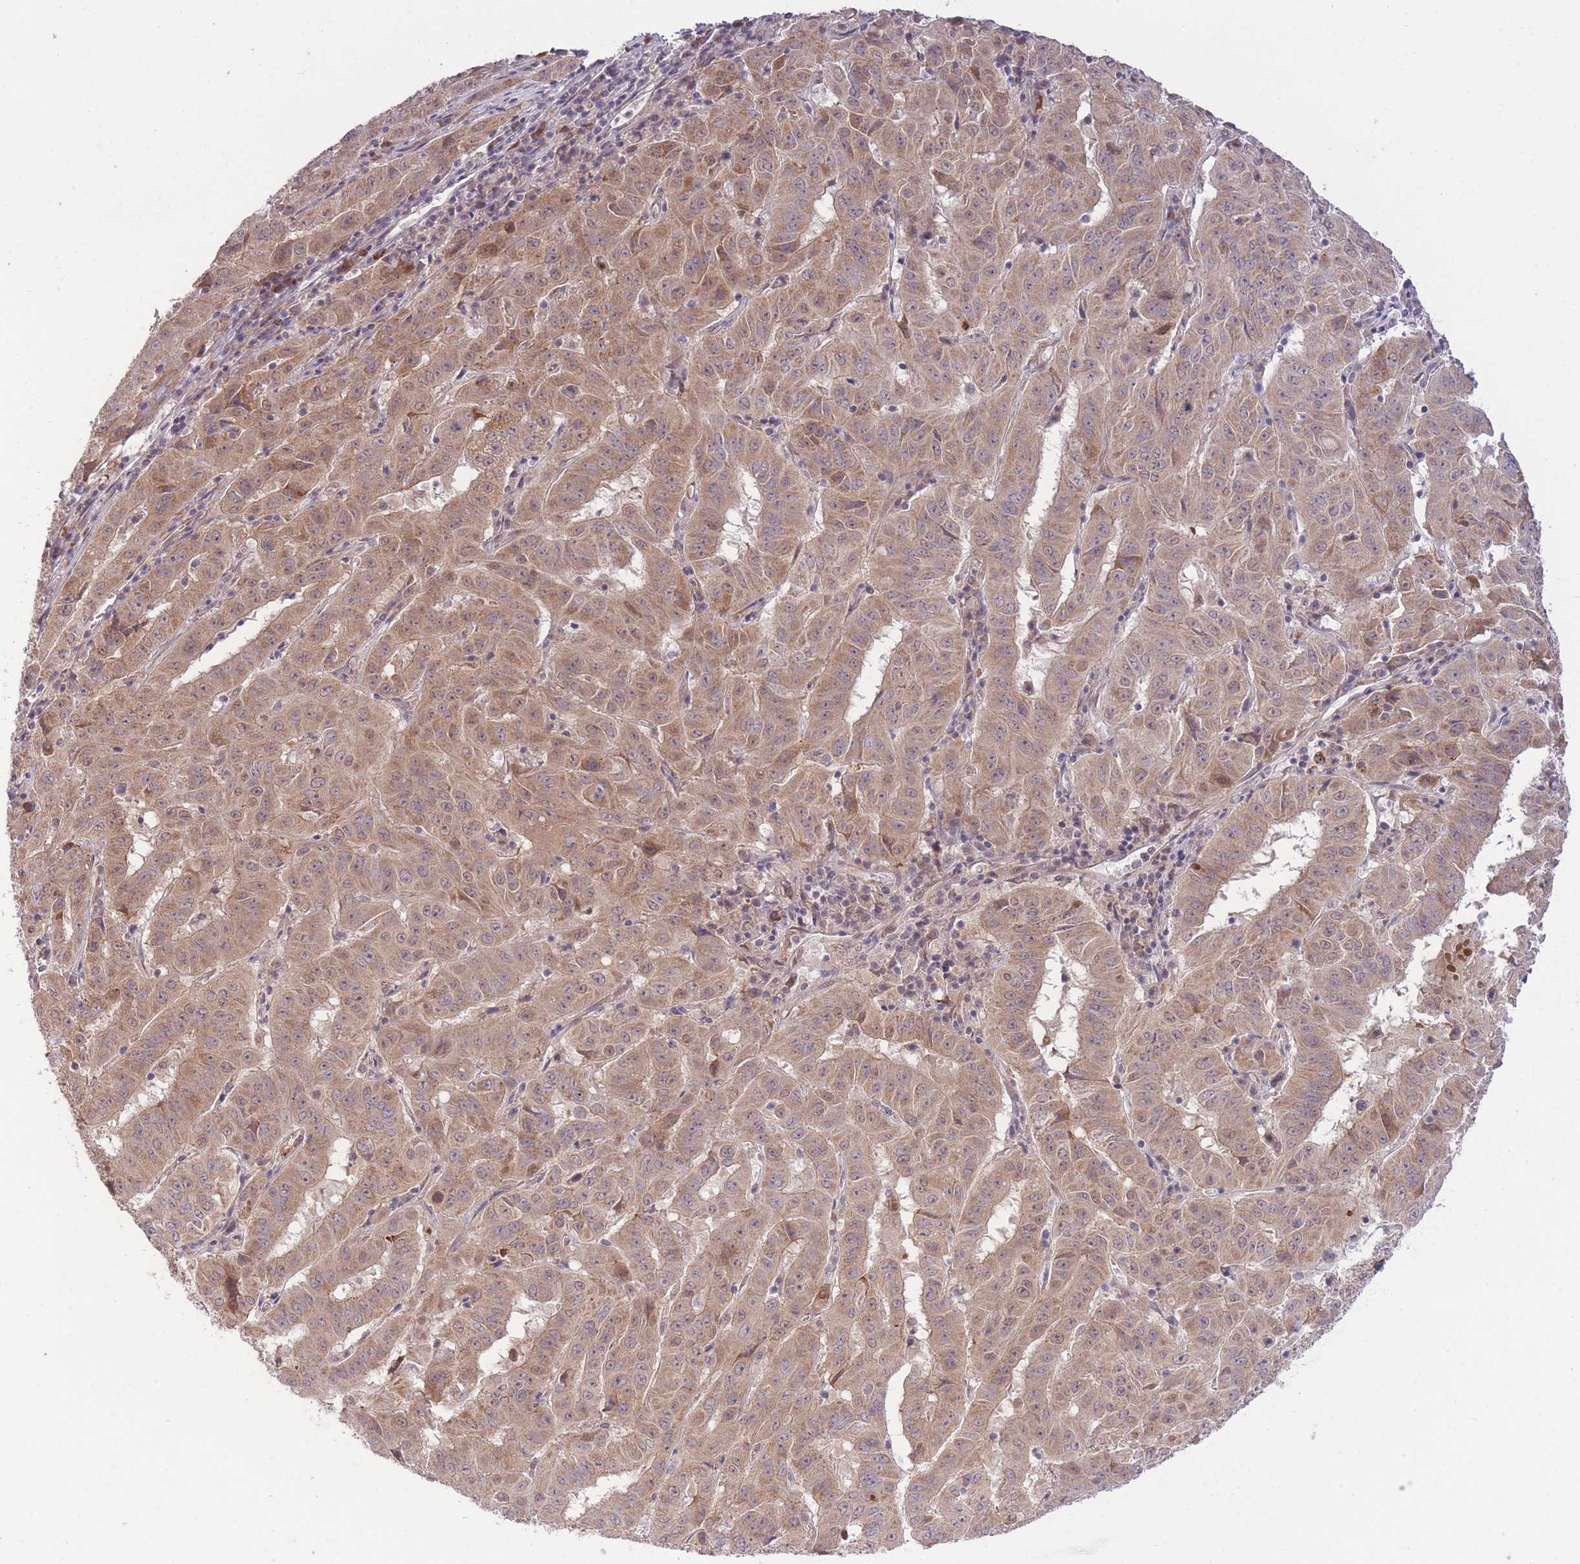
{"staining": {"intensity": "weak", "quantity": ">75%", "location": "cytoplasmic/membranous"}, "tissue": "pancreatic cancer", "cell_type": "Tumor cells", "image_type": "cancer", "snomed": [{"axis": "morphology", "description": "Adenocarcinoma, NOS"}, {"axis": "topography", "description": "Pancreas"}], "caption": "The immunohistochemical stain labels weak cytoplasmic/membranous expression in tumor cells of pancreatic cancer (adenocarcinoma) tissue. Nuclei are stained in blue.", "gene": "ELOA2", "patient": {"sex": "male", "age": 63}}